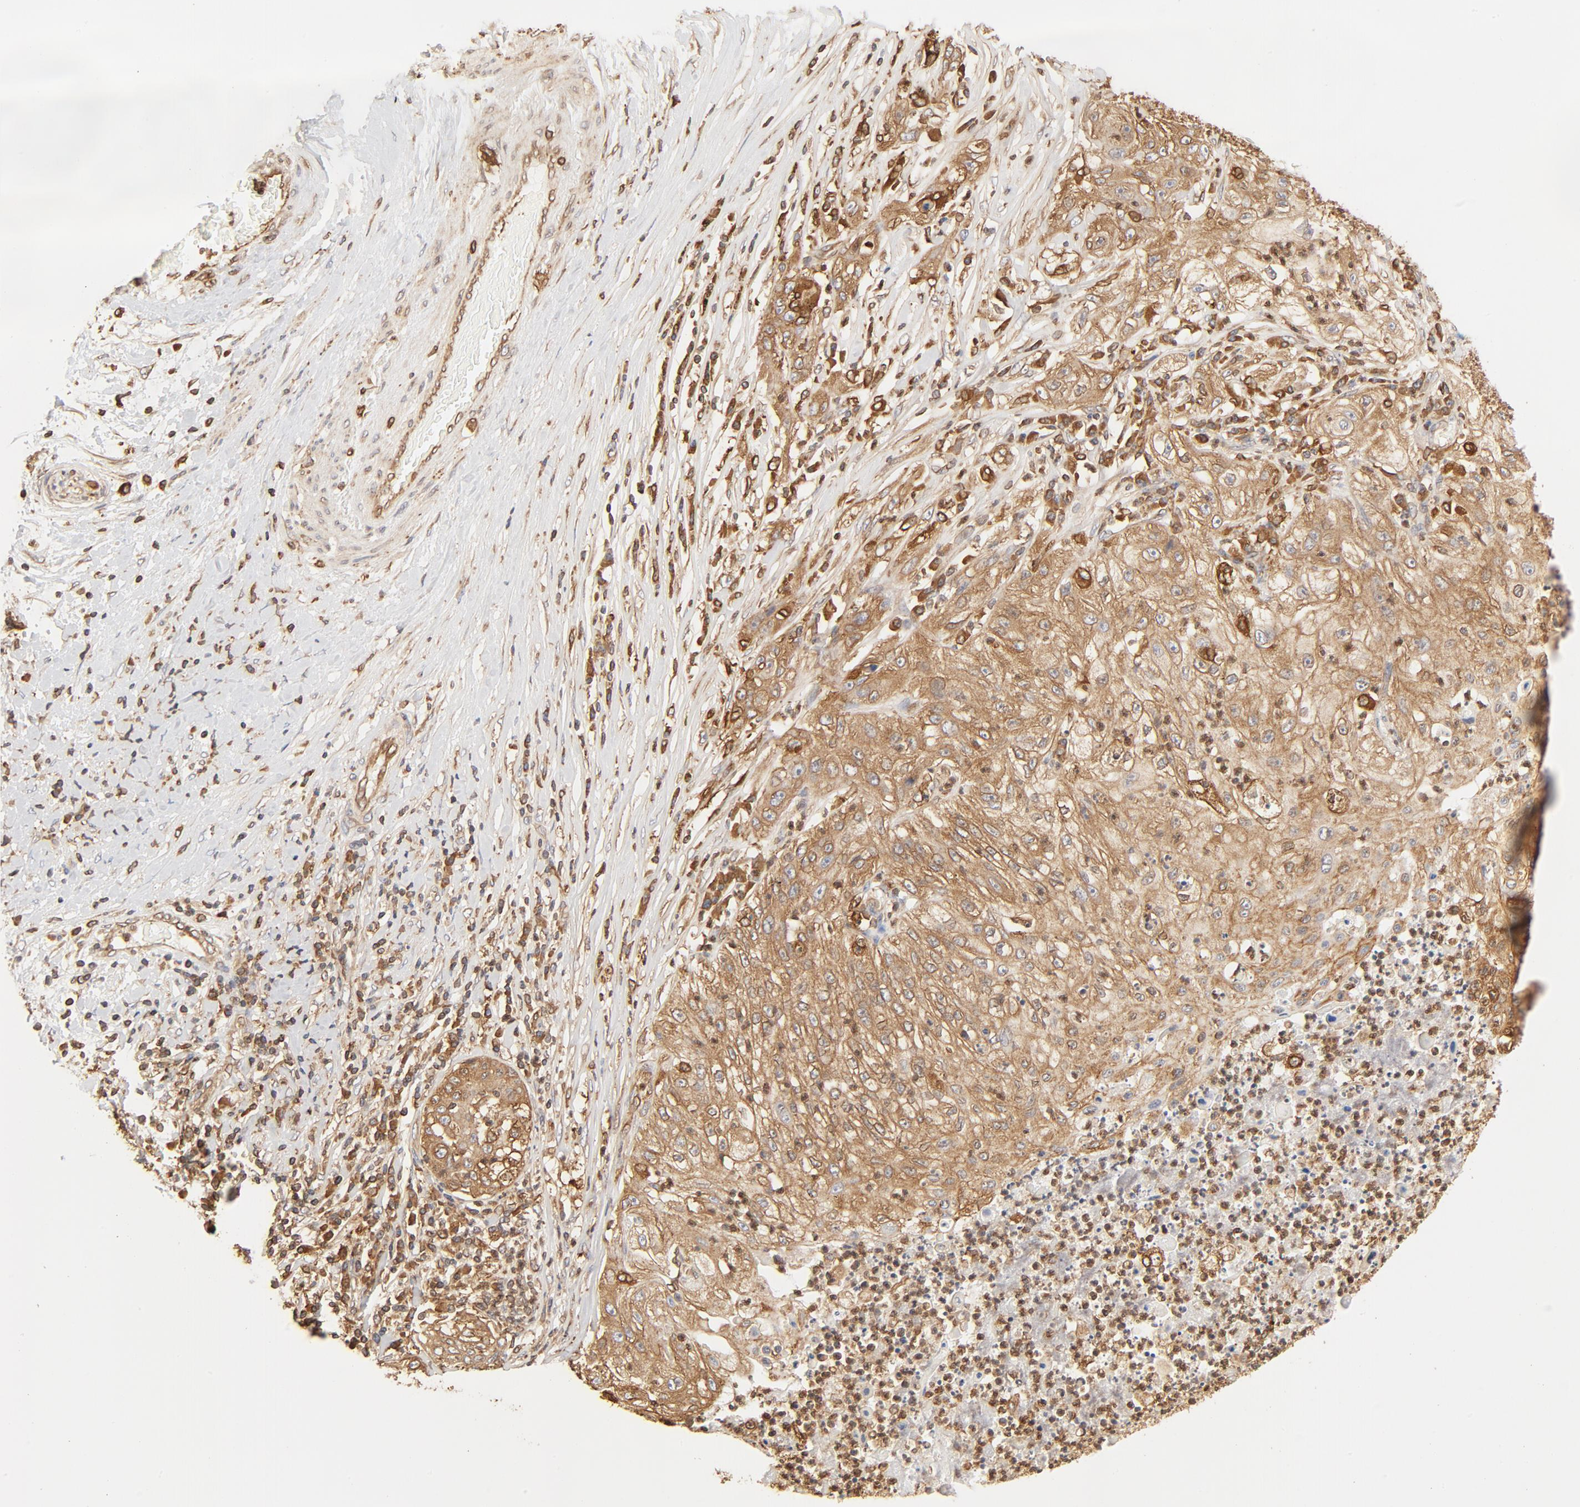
{"staining": {"intensity": "moderate", "quantity": ">75%", "location": "cytoplasmic/membranous"}, "tissue": "lung cancer", "cell_type": "Tumor cells", "image_type": "cancer", "snomed": [{"axis": "morphology", "description": "Inflammation, NOS"}, {"axis": "morphology", "description": "Squamous cell carcinoma, NOS"}, {"axis": "topography", "description": "Lymph node"}, {"axis": "topography", "description": "Soft tissue"}, {"axis": "topography", "description": "Lung"}], "caption": "IHC histopathology image of neoplastic tissue: lung cancer (squamous cell carcinoma) stained using IHC reveals medium levels of moderate protein expression localized specifically in the cytoplasmic/membranous of tumor cells, appearing as a cytoplasmic/membranous brown color.", "gene": "BCAP31", "patient": {"sex": "male", "age": 66}}